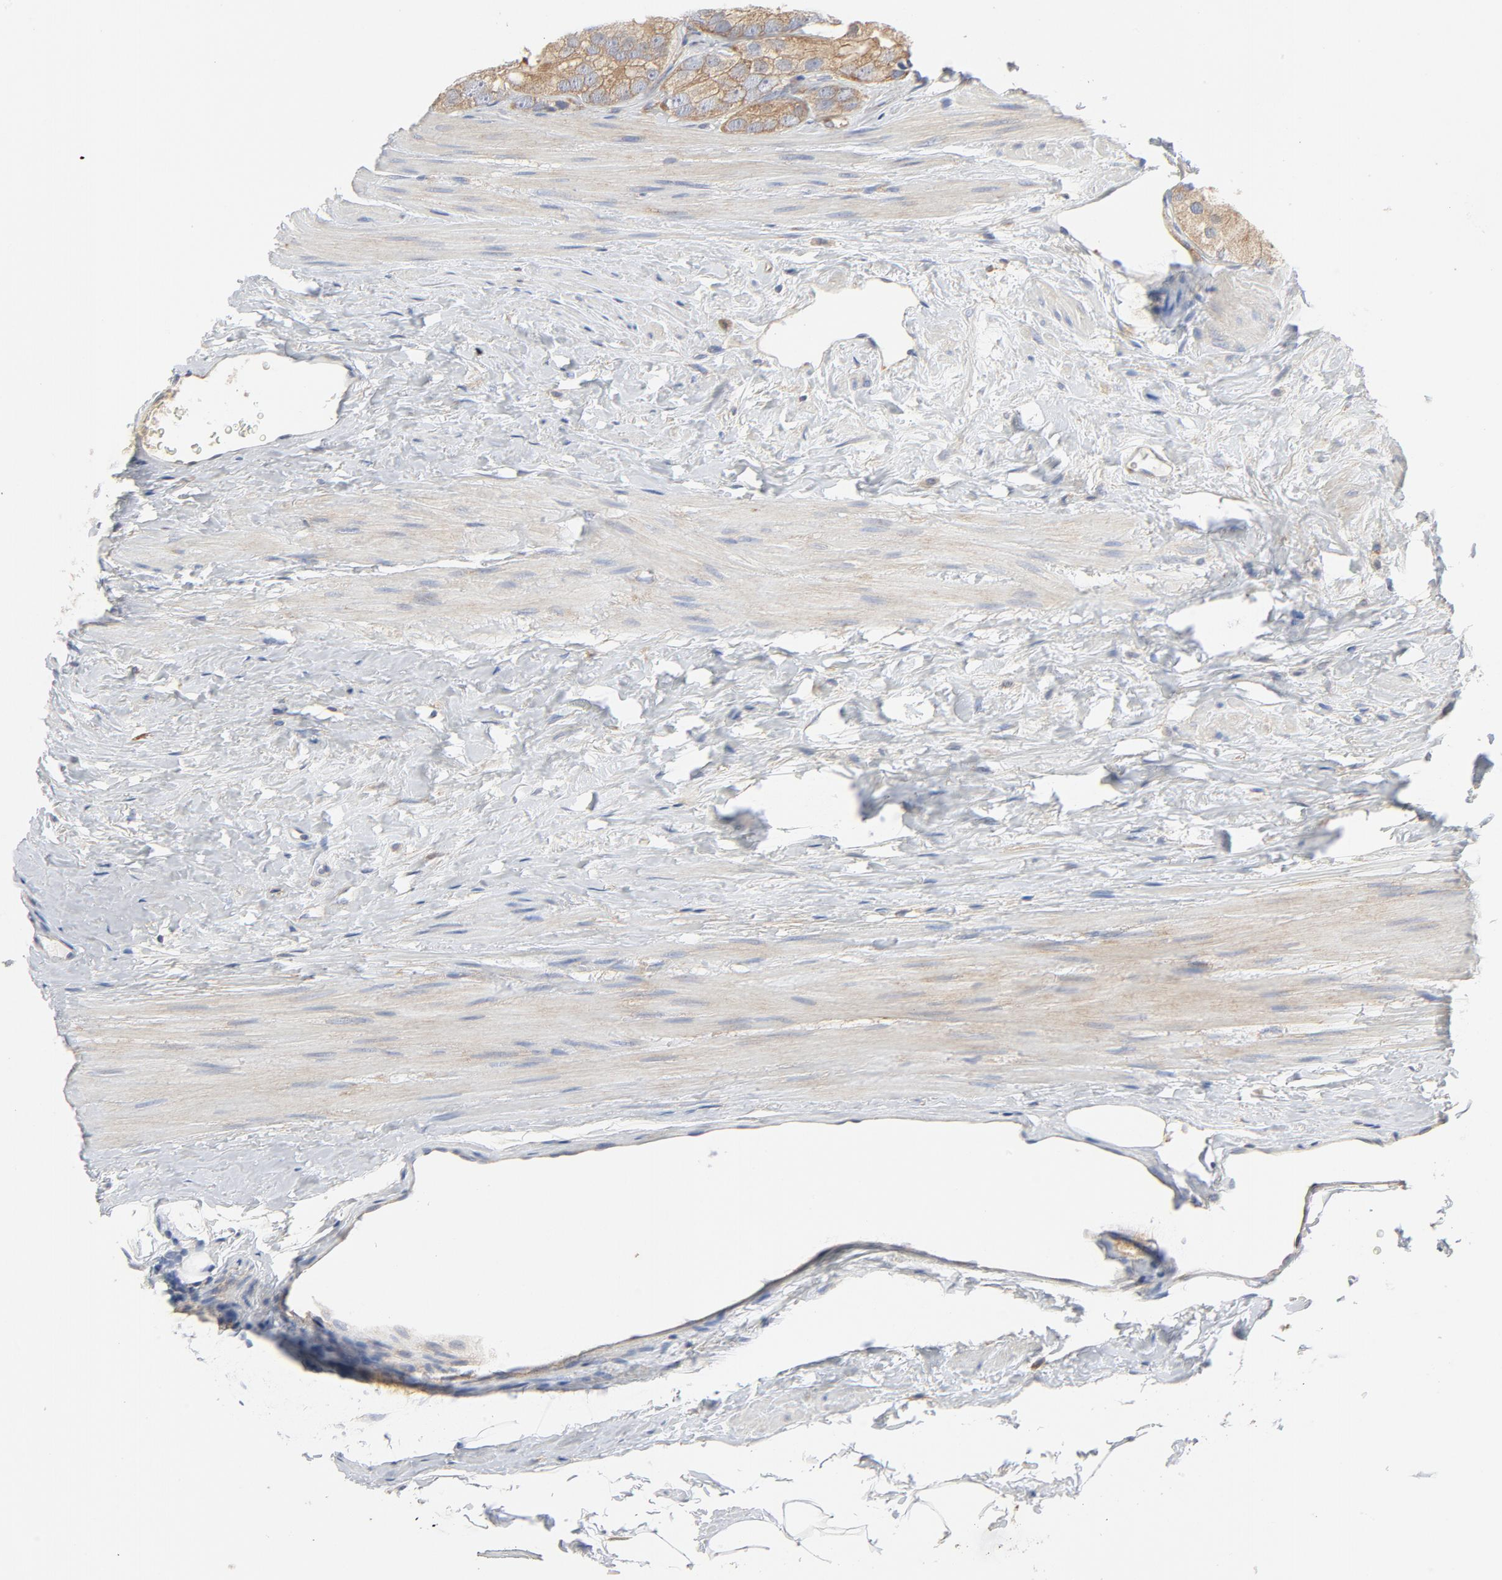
{"staining": {"intensity": "moderate", "quantity": ">75%", "location": "cytoplasmic/membranous"}, "tissue": "prostate cancer", "cell_type": "Tumor cells", "image_type": "cancer", "snomed": [{"axis": "morphology", "description": "Adenocarcinoma, Low grade"}, {"axis": "topography", "description": "Prostate"}], "caption": "A medium amount of moderate cytoplasmic/membranous staining is appreciated in approximately >75% of tumor cells in low-grade adenocarcinoma (prostate) tissue.", "gene": "RABEP1", "patient": {"sex": "male", "age": 69}}